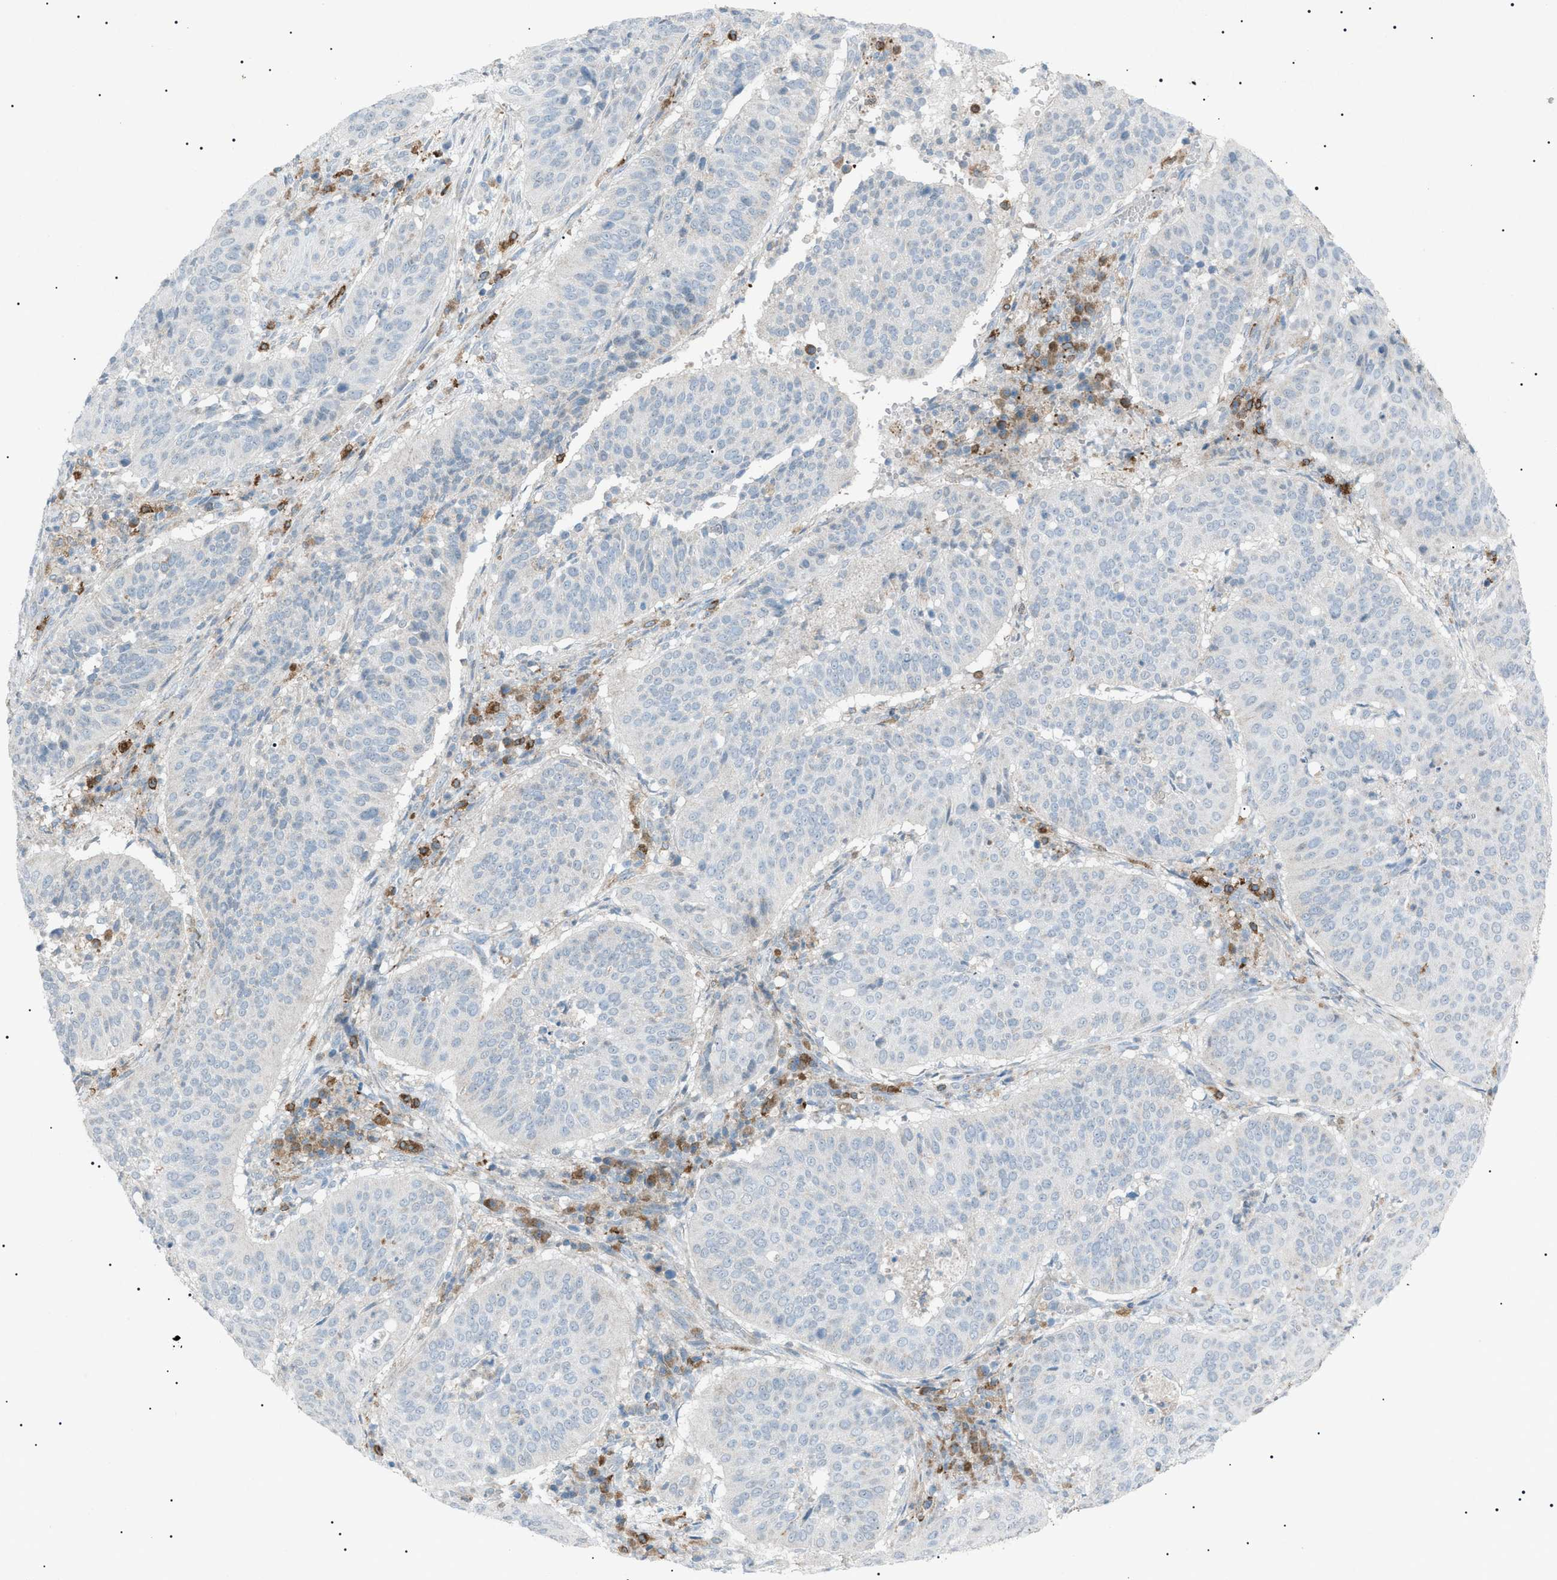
{"staining": {"intensity": "negative", "quantity": "none", "location": "none"}, "tissue": "cervical cancer", "cell_type": "Tumor cells", "image_type": "cancer", "snomed": [{"axis": "morphology", "description": "Normal tissue, NOS"}, {"axis": "morphology", "description": "Squamous cell carcinoma, NOS"}, {"axis": "topography", "description": "Cervix"}], "caption": "This photomicrograph is of cervical cancer stained with immunohistochemistry to label a protein in brown with the nuclei are counter-stained blue. There is no staining in tumor cells.", "gene": "BTK", "patient": {"sex": "female", "age": 39}}